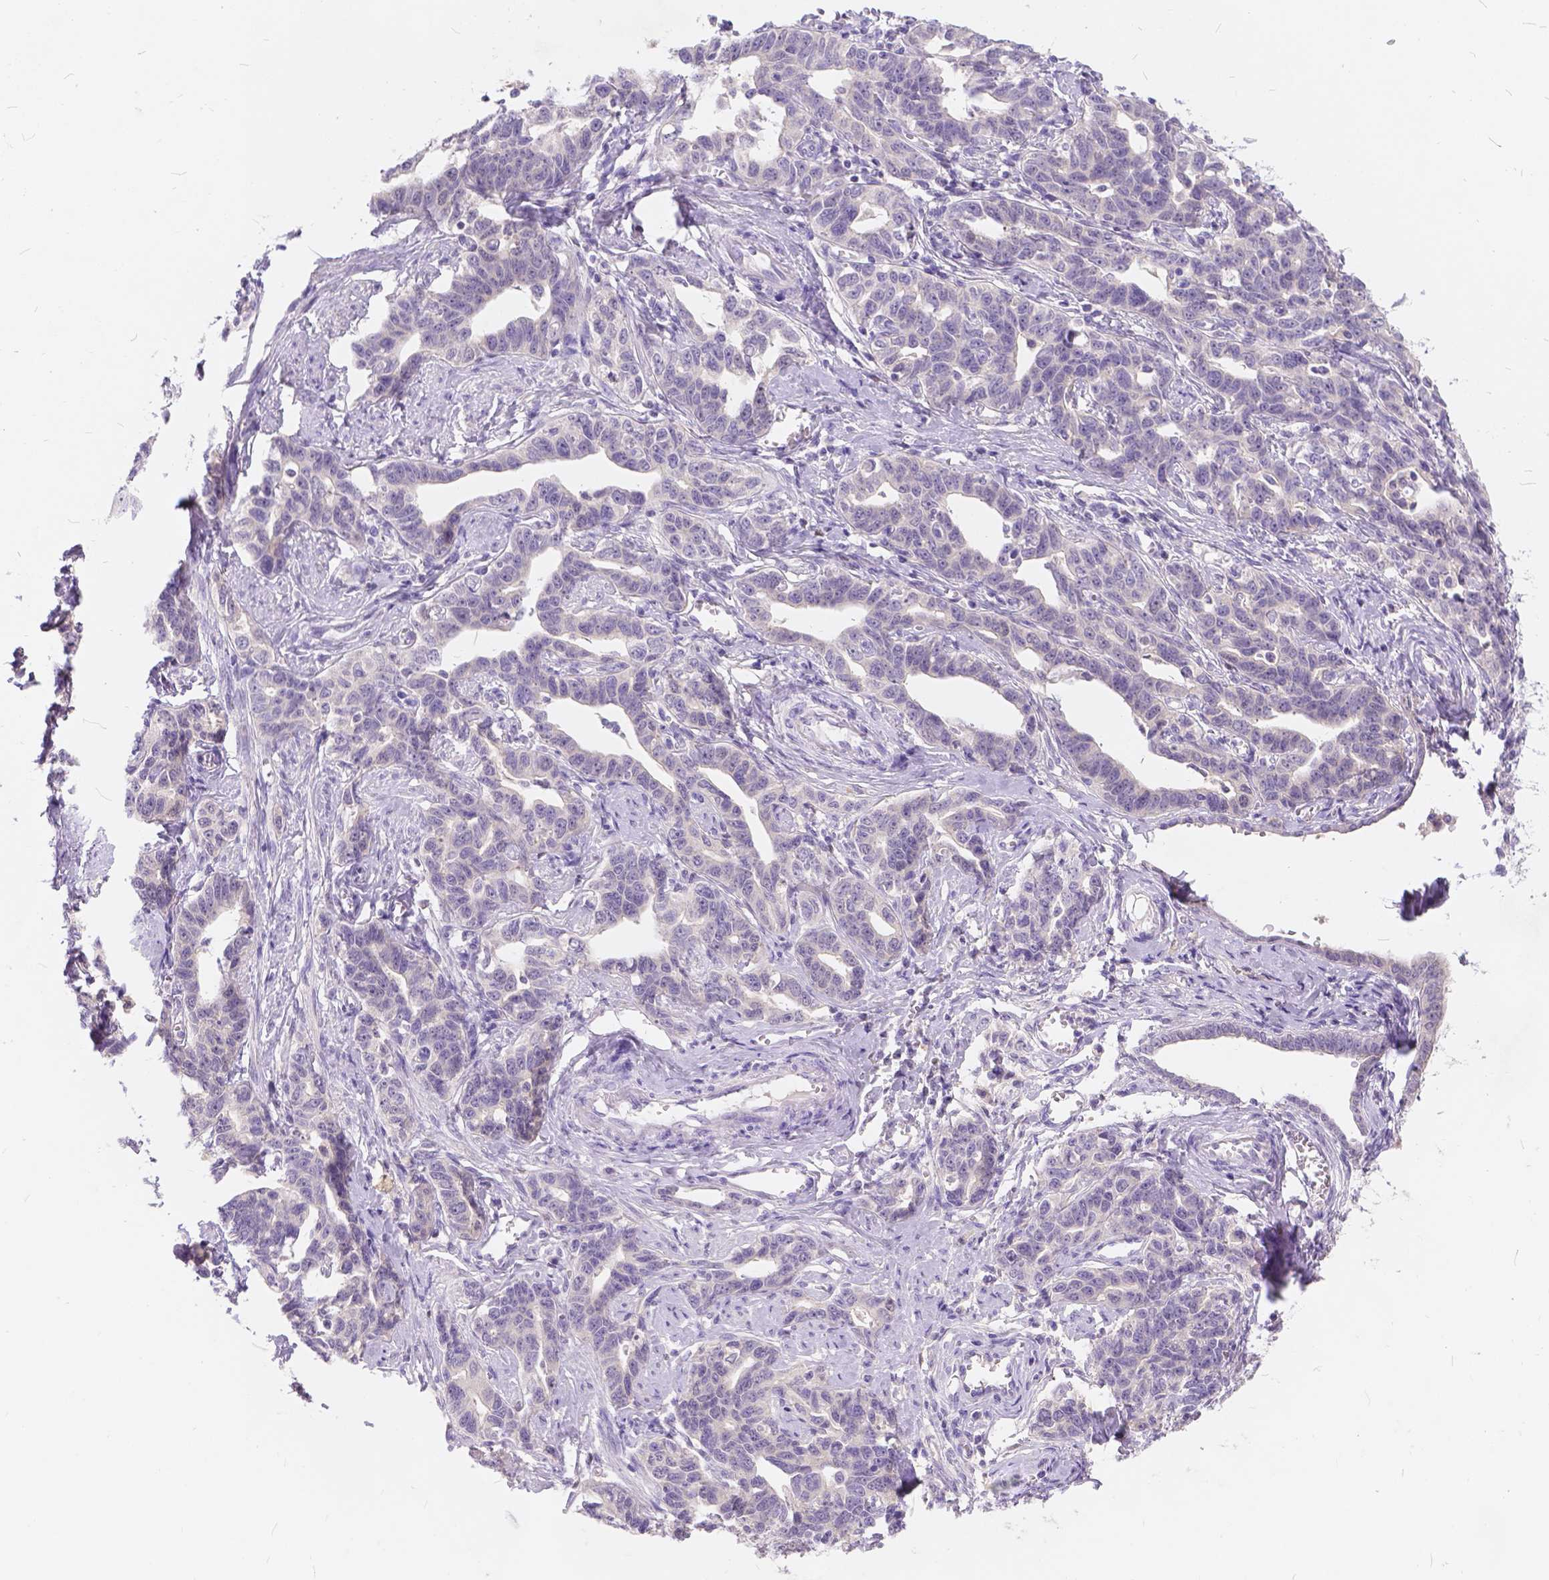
{"staining": {"intensity": "negative", "quantity": "none", "location": "none"}, "tissue": "ovarian cancer", "cell_type": "Tumor cells", "image_type": "cancer", "snomed": [{"axis": "morphology", "description": "Cystadenocarcinoma, serous, NOS"}, {"axis": "topography", "description": "Ovary"}], "caption": "Ovarian cancer was stained to show a protein in brown. There is no significant staining in tumor cells.", "gene": "PEX11G", "patient": {"sex": "female", "age": 69}}